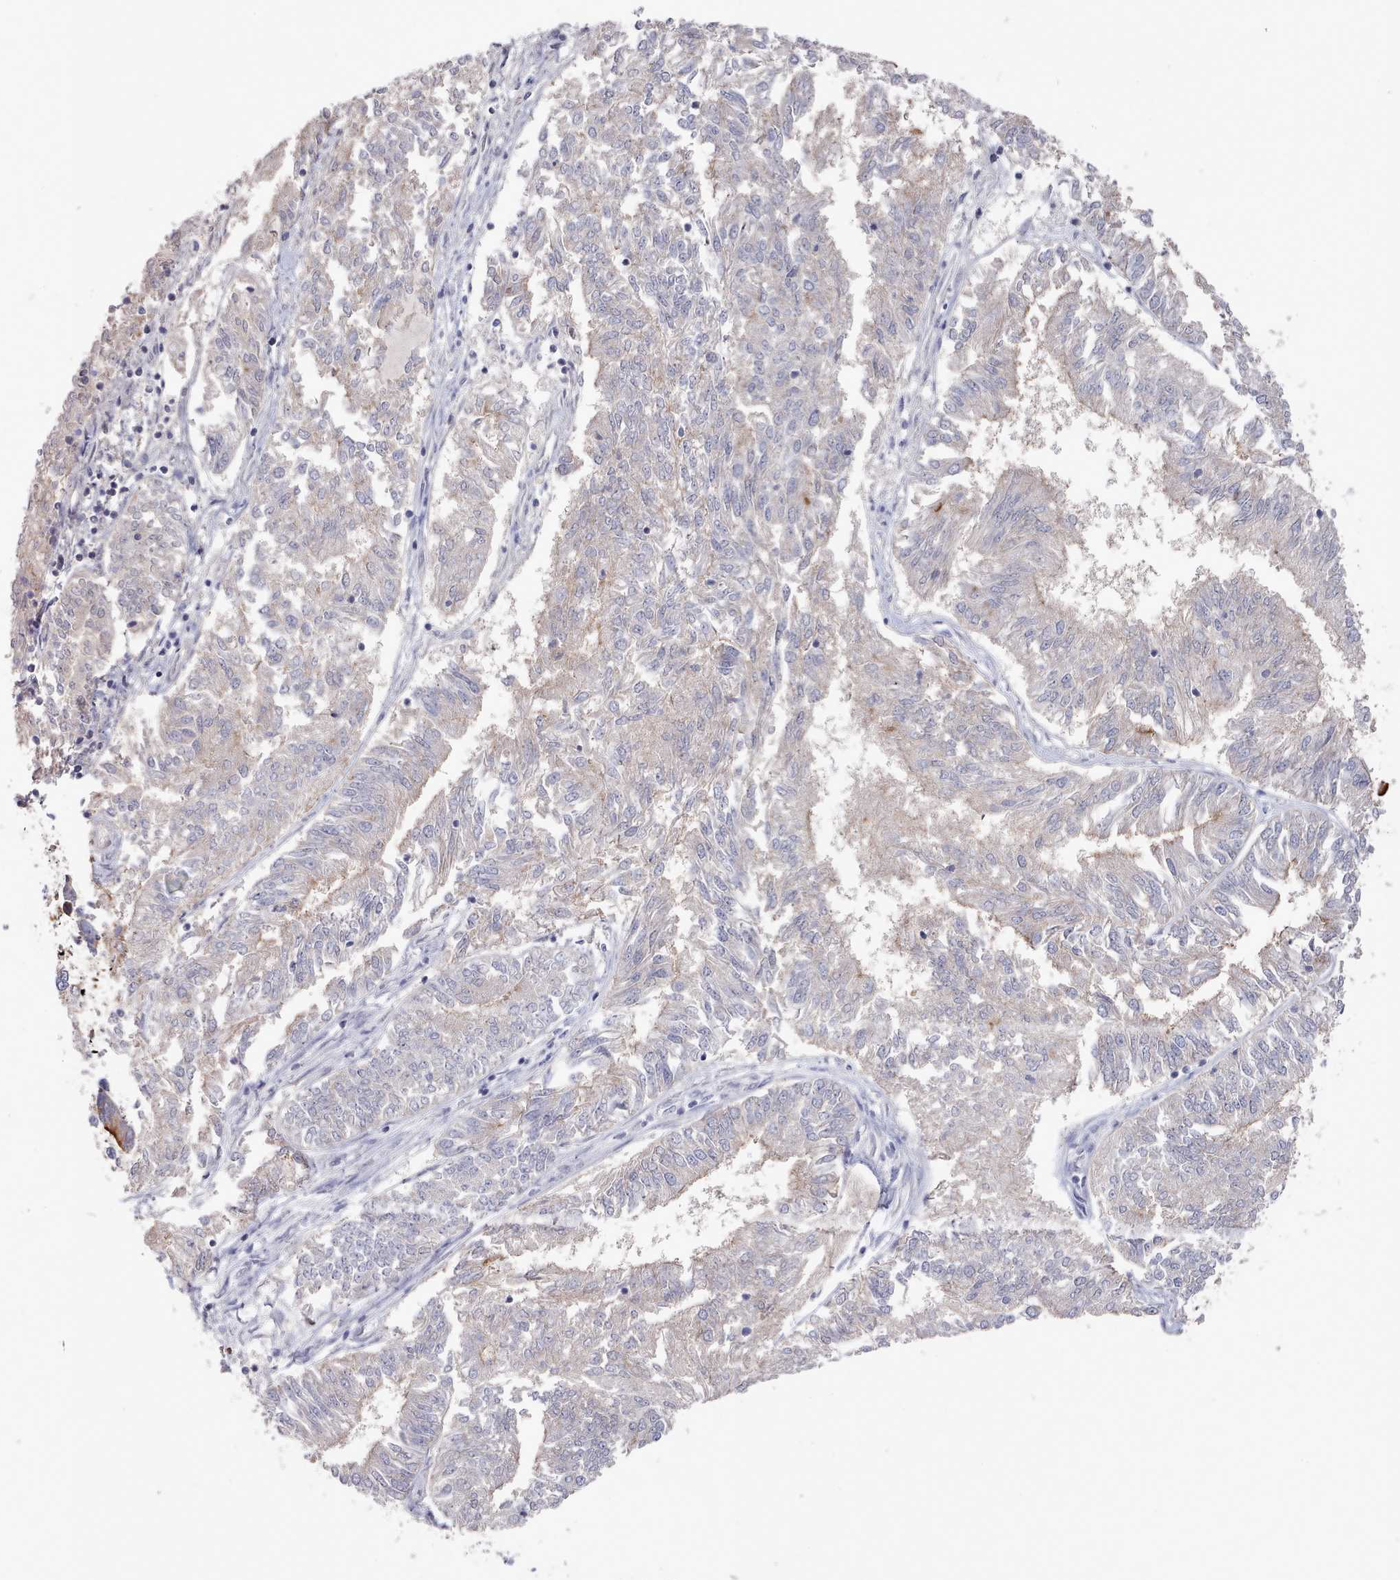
{"staining": {"intensity": "weak", "quantity": "<25%", "location": "cytoplasmic/membranous"}, "tissue": "endometrial cancer", "cell_type": "Tumor cells", "image_type": "cancer", "snomed": [{"axis": "morphology", "description": "Adenocarcinoma, NOS"}, {"axis": "topography", "description": "Endometrium"}], "caption": "Immunohistochemistry photomicrograph of neoplastic tissue: endometrial cancer (adenocarcinoma) stained with DAB (3,3'-diaminobenzidine) reveals no significant protein expression in tumor cells.", "gene": "PROM2", "patient": {"sex": "female", "age": 58}}